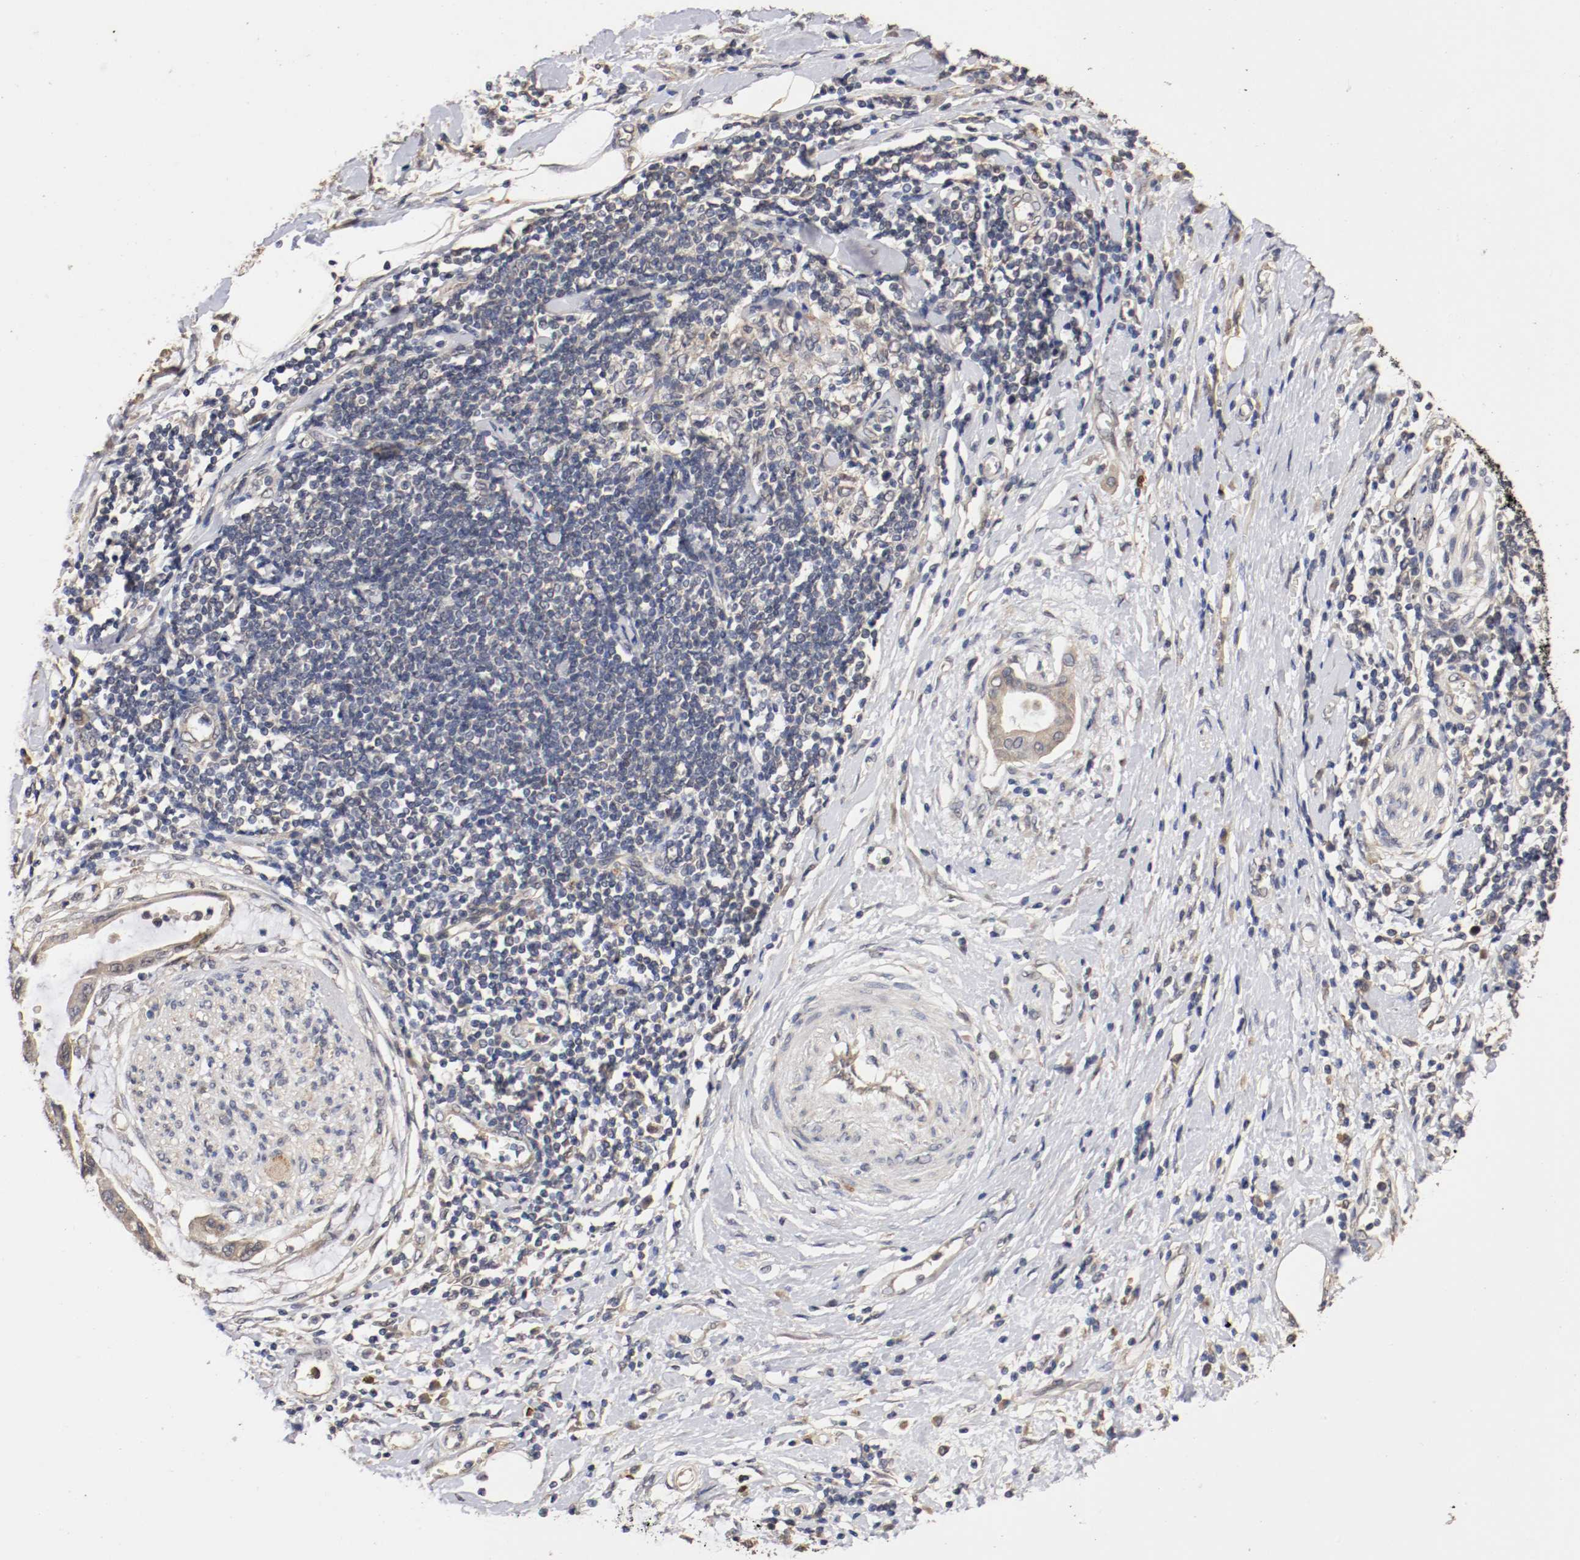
{"staining": {"intensity": "weak", "quantity": "25%-75%", "location": "cytoplasmic/membranous"}, "tissue": "pancreatic cancer", "cell_type": "Tumor cells", "image_type": "cancer", "snomed": [{"axis": "morphology", "description": "Adenocarcinoma, NOS"}, {"axis": "morphology", "description": "Adenocarcinoma, metastatic, NOS"}, {"axis": "topography", "description": "Lymph node"}, {"axis": "topography", "description": "Pancreas"}, {"axis": "topography", "description": "Duodenum"}], "caption": "Adenocarcinoma (pancreatic) stained with a protein marker exhibits weak staining in tumor cells.", "gene": "TNFRSF1B", "patient": {"sex": "female", "age": 64}}